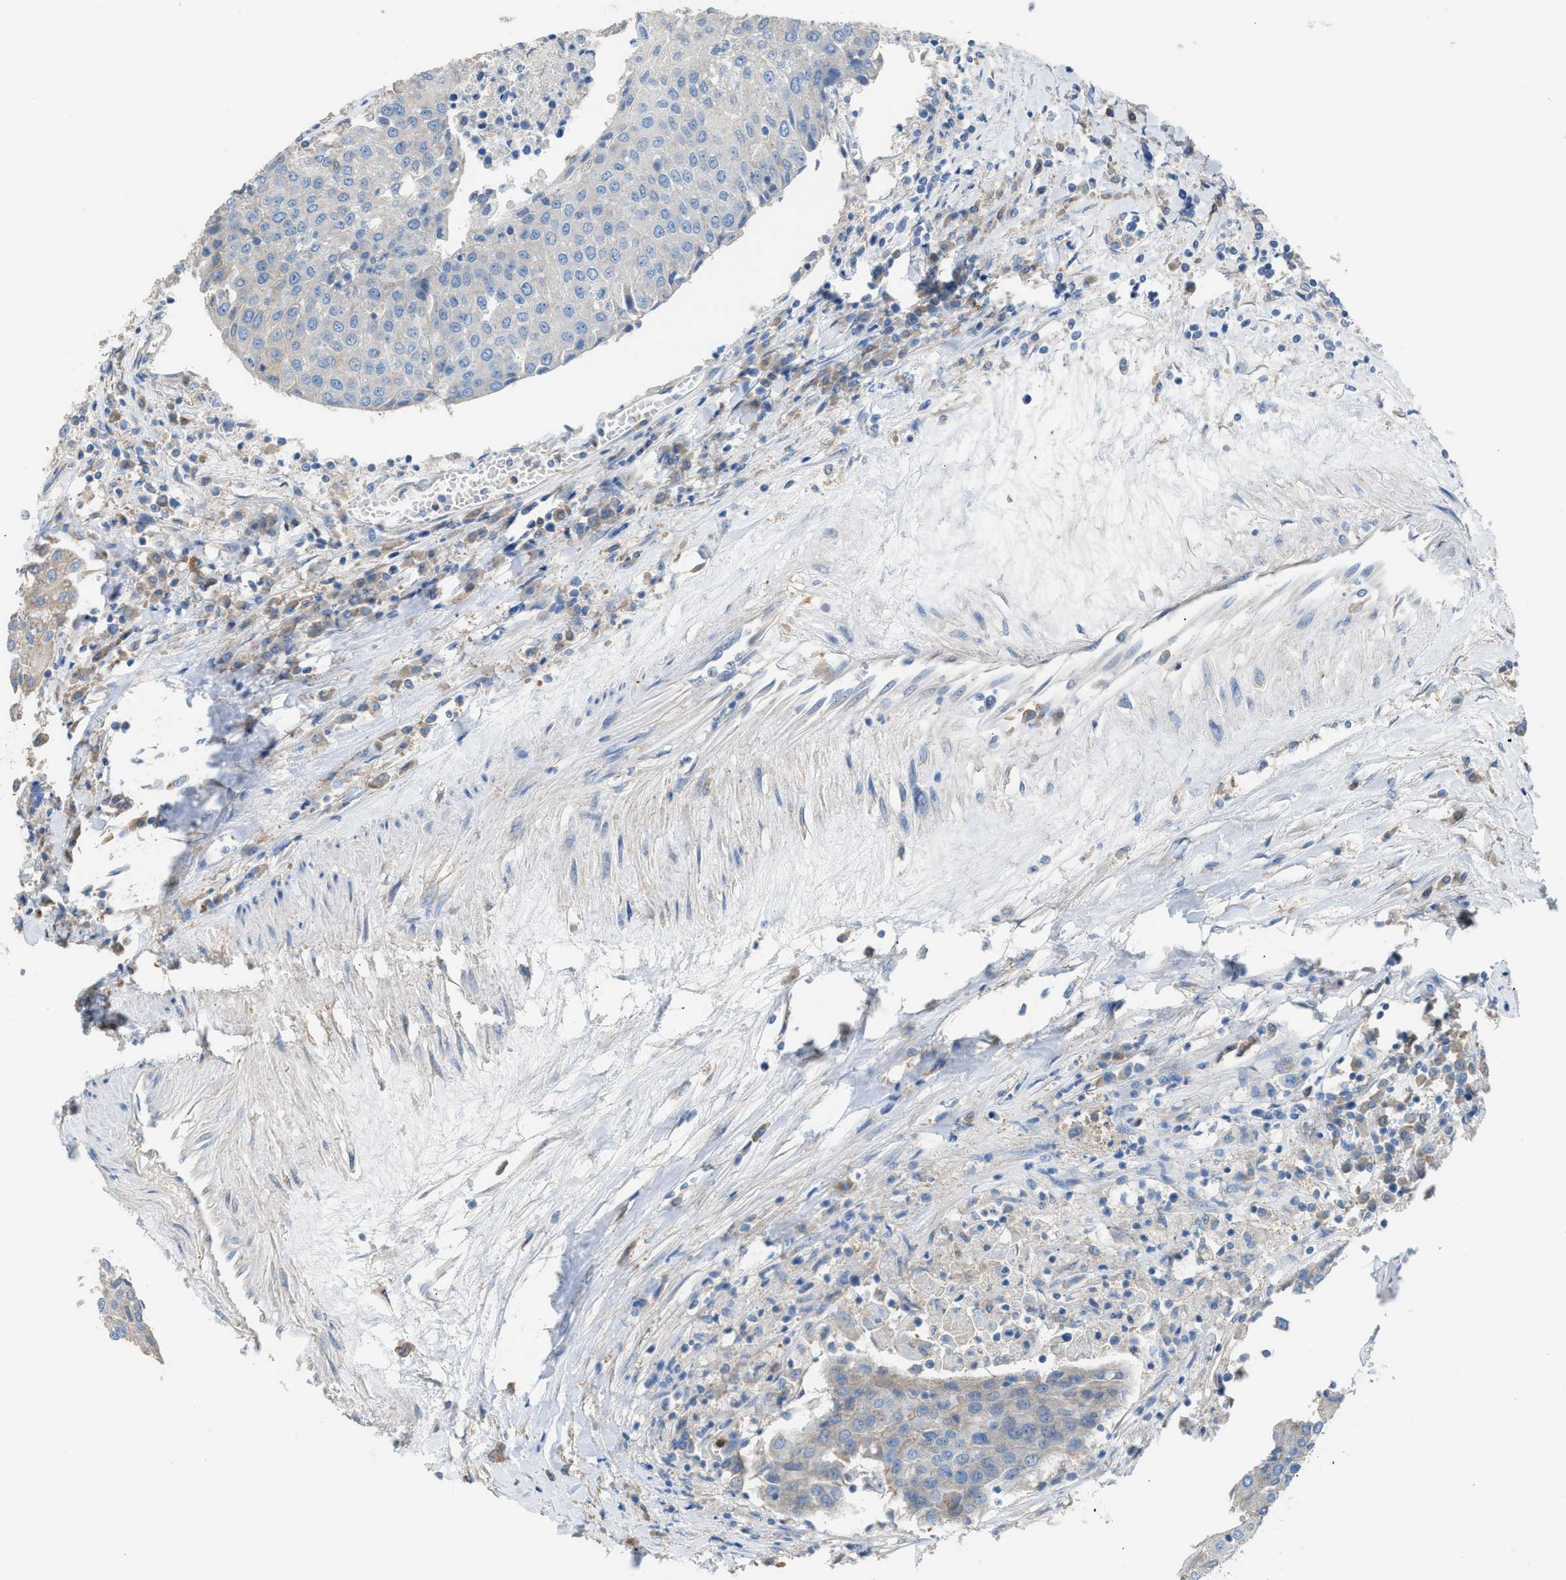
{"staining": {"intensity": "negative", "quantity": "none", "location": "none"}, "tissue": "urothelial cancer", "cell_type": "Tumor cells", "image_type": "cancer", "snomed": [{"axis": "morphology", "description": "Urothelial carcinoma, High grade"}, {"axis": "topography", "description": "Urinary bladder"}], "caption": "This is a image of IHC staining of urothelial cancer, which shows no expression in tumor cells. The staining was performed using DAB to visualize the protein expression in brown, while the nuclei were stained in blue with hematoxylin (Magnification: 20x).", "gene": "NQO2", "patient": {"sex": "female", "age": 85}}